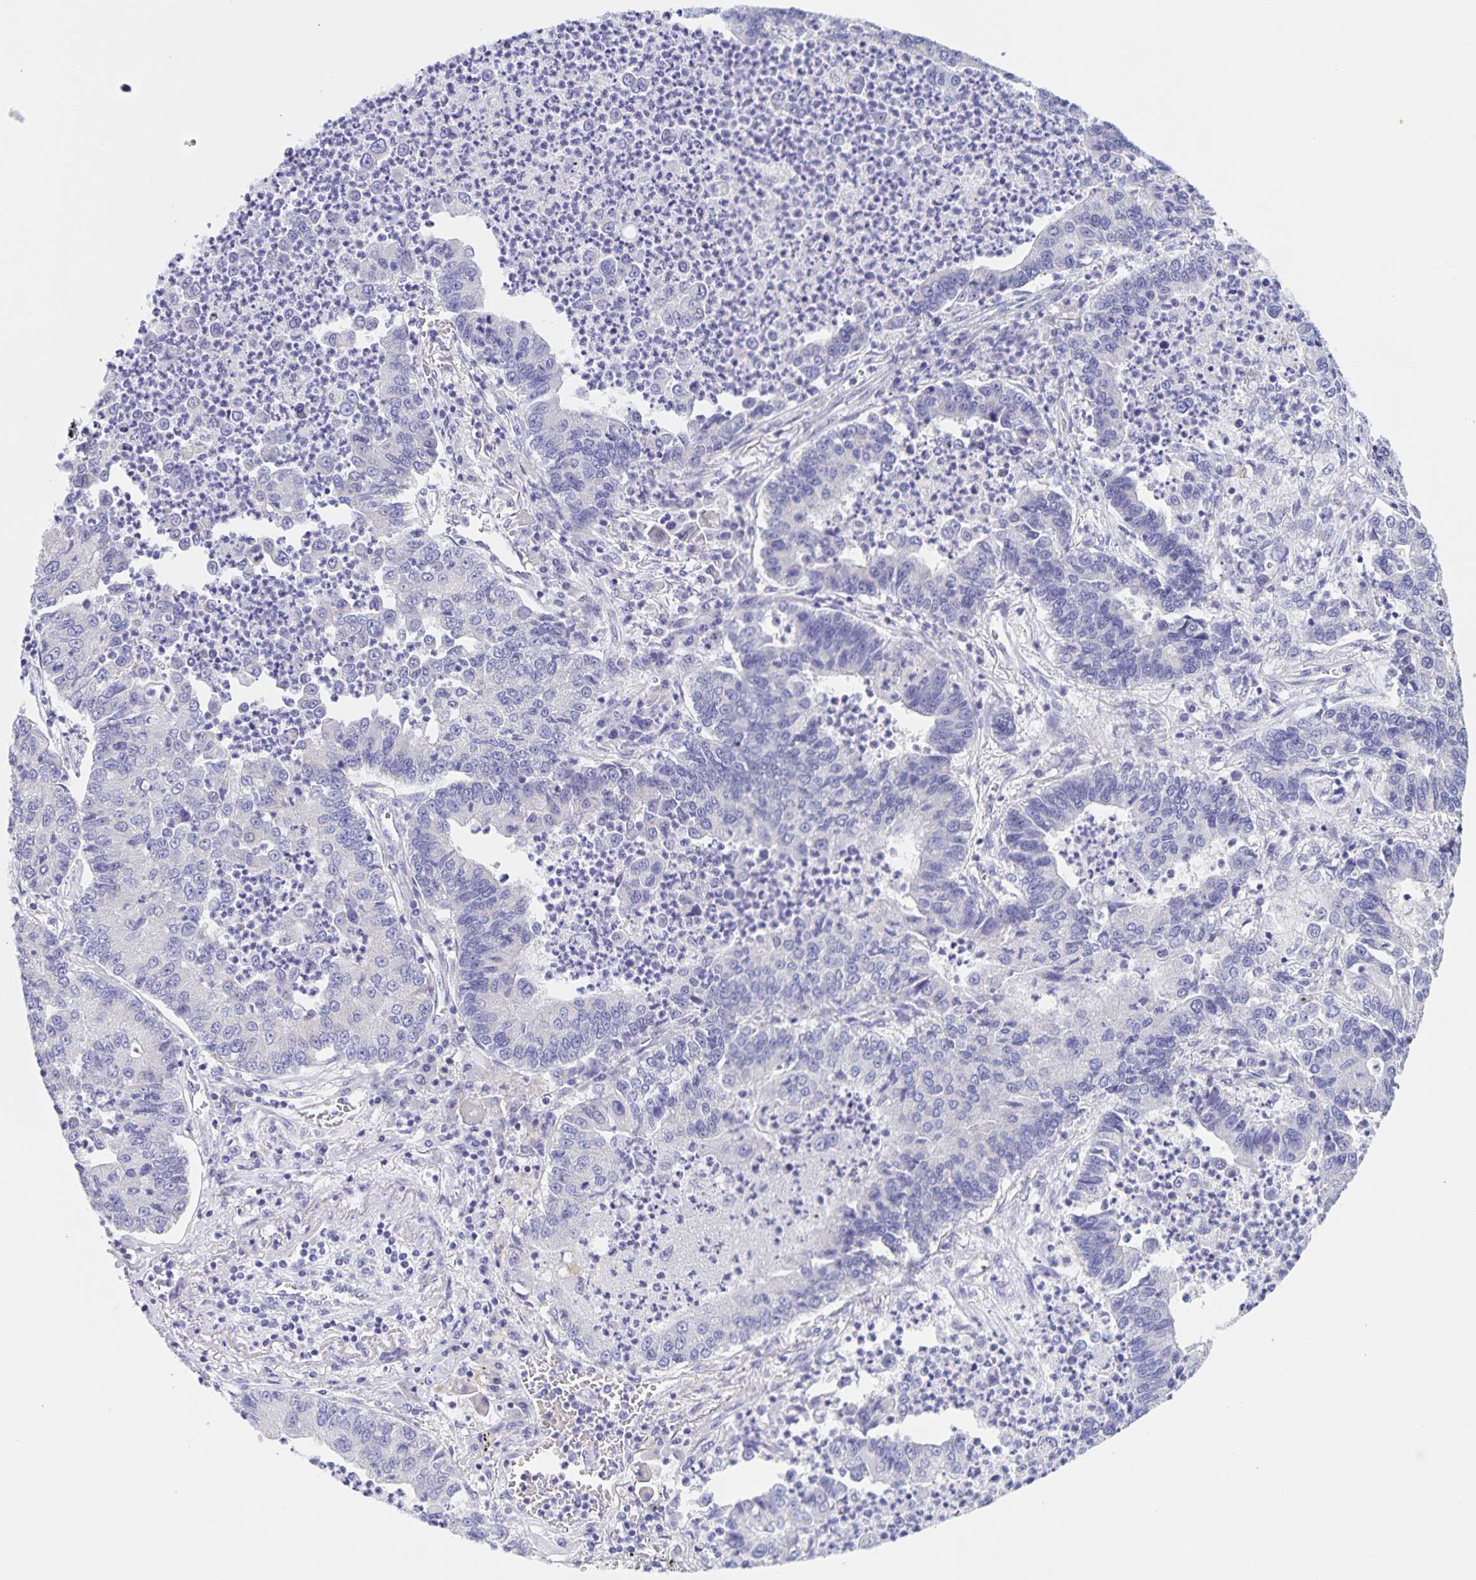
{"staining": {"intensity": "negative", "quantity": "none", "location": "none"}, "tissue": "lung cancer", "cell_type": "Tumor cells", "image_type": "cancer", "snomed": [{"axis": "morphology", "description": "Adenocarcinoma, NOS"}, {"axis": "topography", "description": "Lung"}], "caption": "Protein analysis of adenocarcinoma (lung) exhibits no significant positivity in tumor cells.", "gene": "DMGDH", "patient": {"sex": "female", "age": 57}}